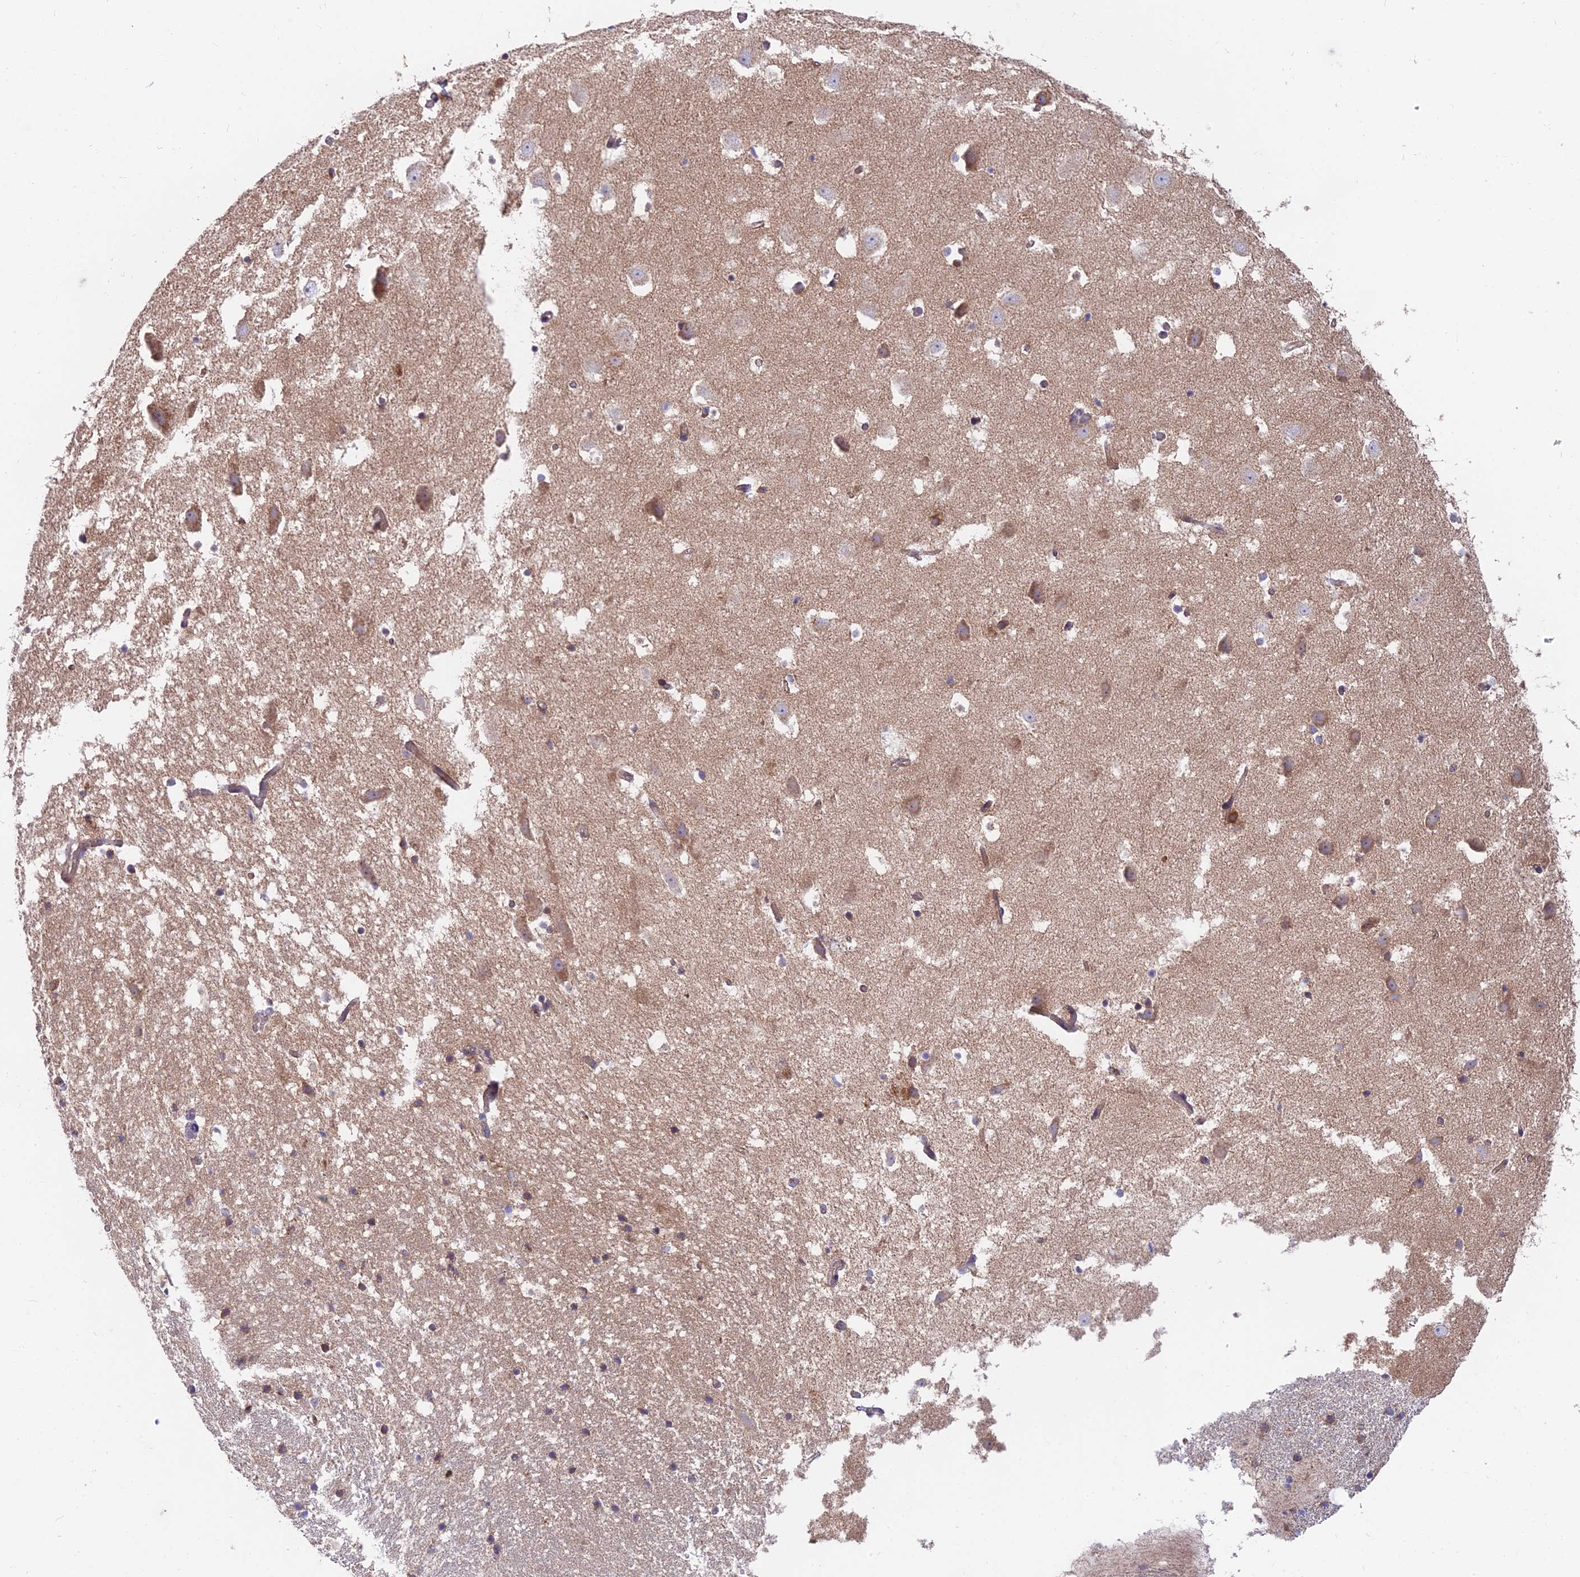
{"staining": {"intensity": "moderate", "quantity": "25%-75%", "location": "cytoplasmic/membranous"}, "tissue": "hippocampus", "cell_type": "Glial cells", "image_type": "normal", "snomed": [{"axis": "morphology", "description": "Normal tissue, NOS"}, {"axis": "topography", "description": "Hippocampus"}], "caption": "Immunohistochemistry micrograph of normal hippocampus: human hippocampus stained using immunohistochemistry (IHC) exhibits medium levels of moderate protein expression localized specifically in the cytoplasmic/membranous of glial cells, appearing as a cytoplasmic/membranous brown color.", "gene": "TBC1D20", "patient": {"sex": "female", "age": 52}}